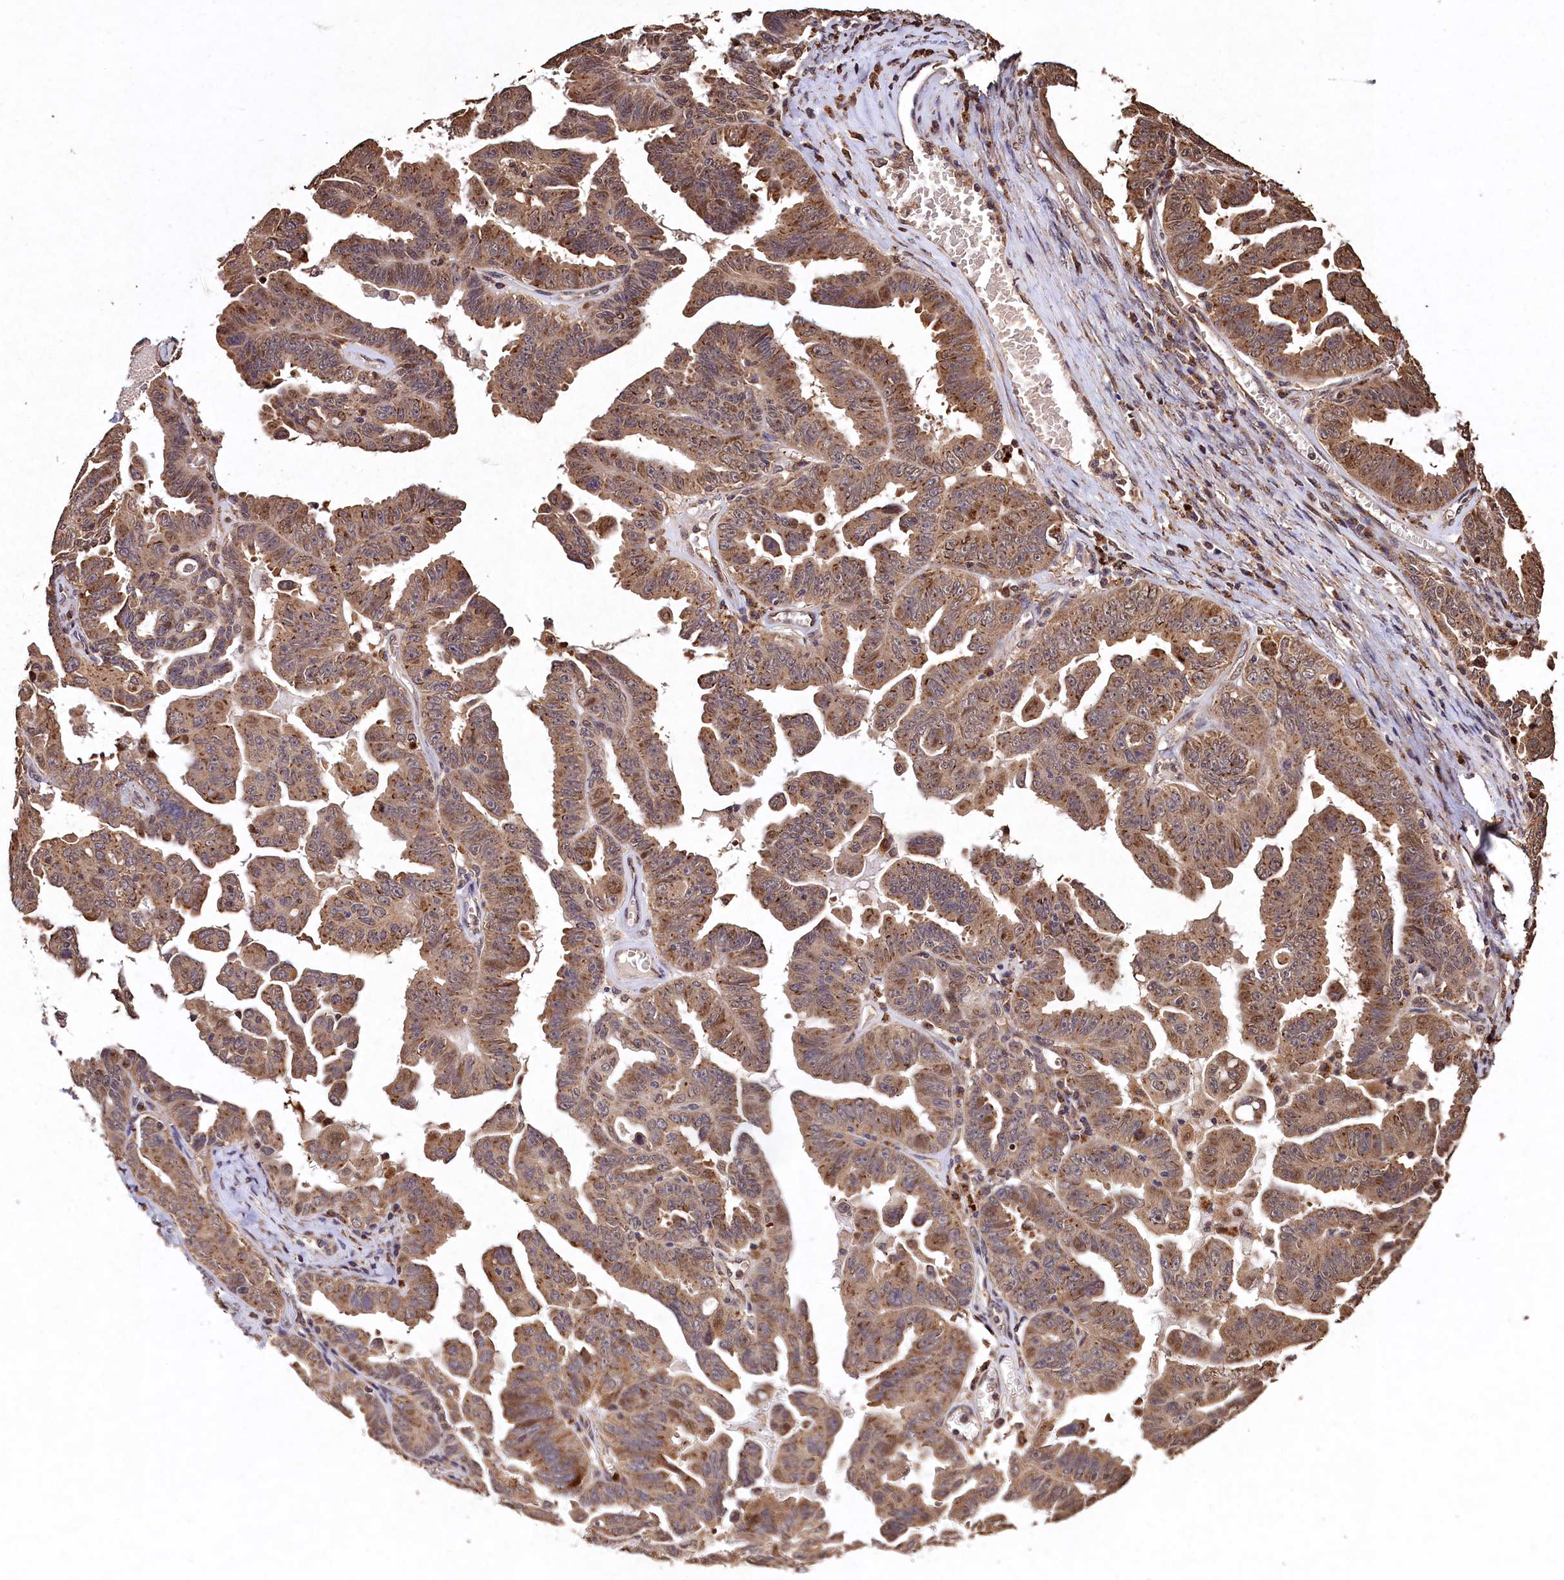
{"staining": {"intensity": "moderate", "quantity": ">75%", "location": "cytoplasmic/membranous"}, "tissue": "ovarian cancer", "cell_type": "Tumor cells", "image_type": "cancer", "snomed": [{"axis": "morphology", "description": "Carcinoma, endometroid"}, {"axis": "topography", "description": "Ovary"}], "caption": "There is medium levels of moderate cytoplasmic/membranous positivity in tumor cells of endometroid carcinoma (ovarian), as demonstrated by immunohistochemical staining (brown color).", "gene": "LSM4", "patient": {"sex": "female", "age": 62}}